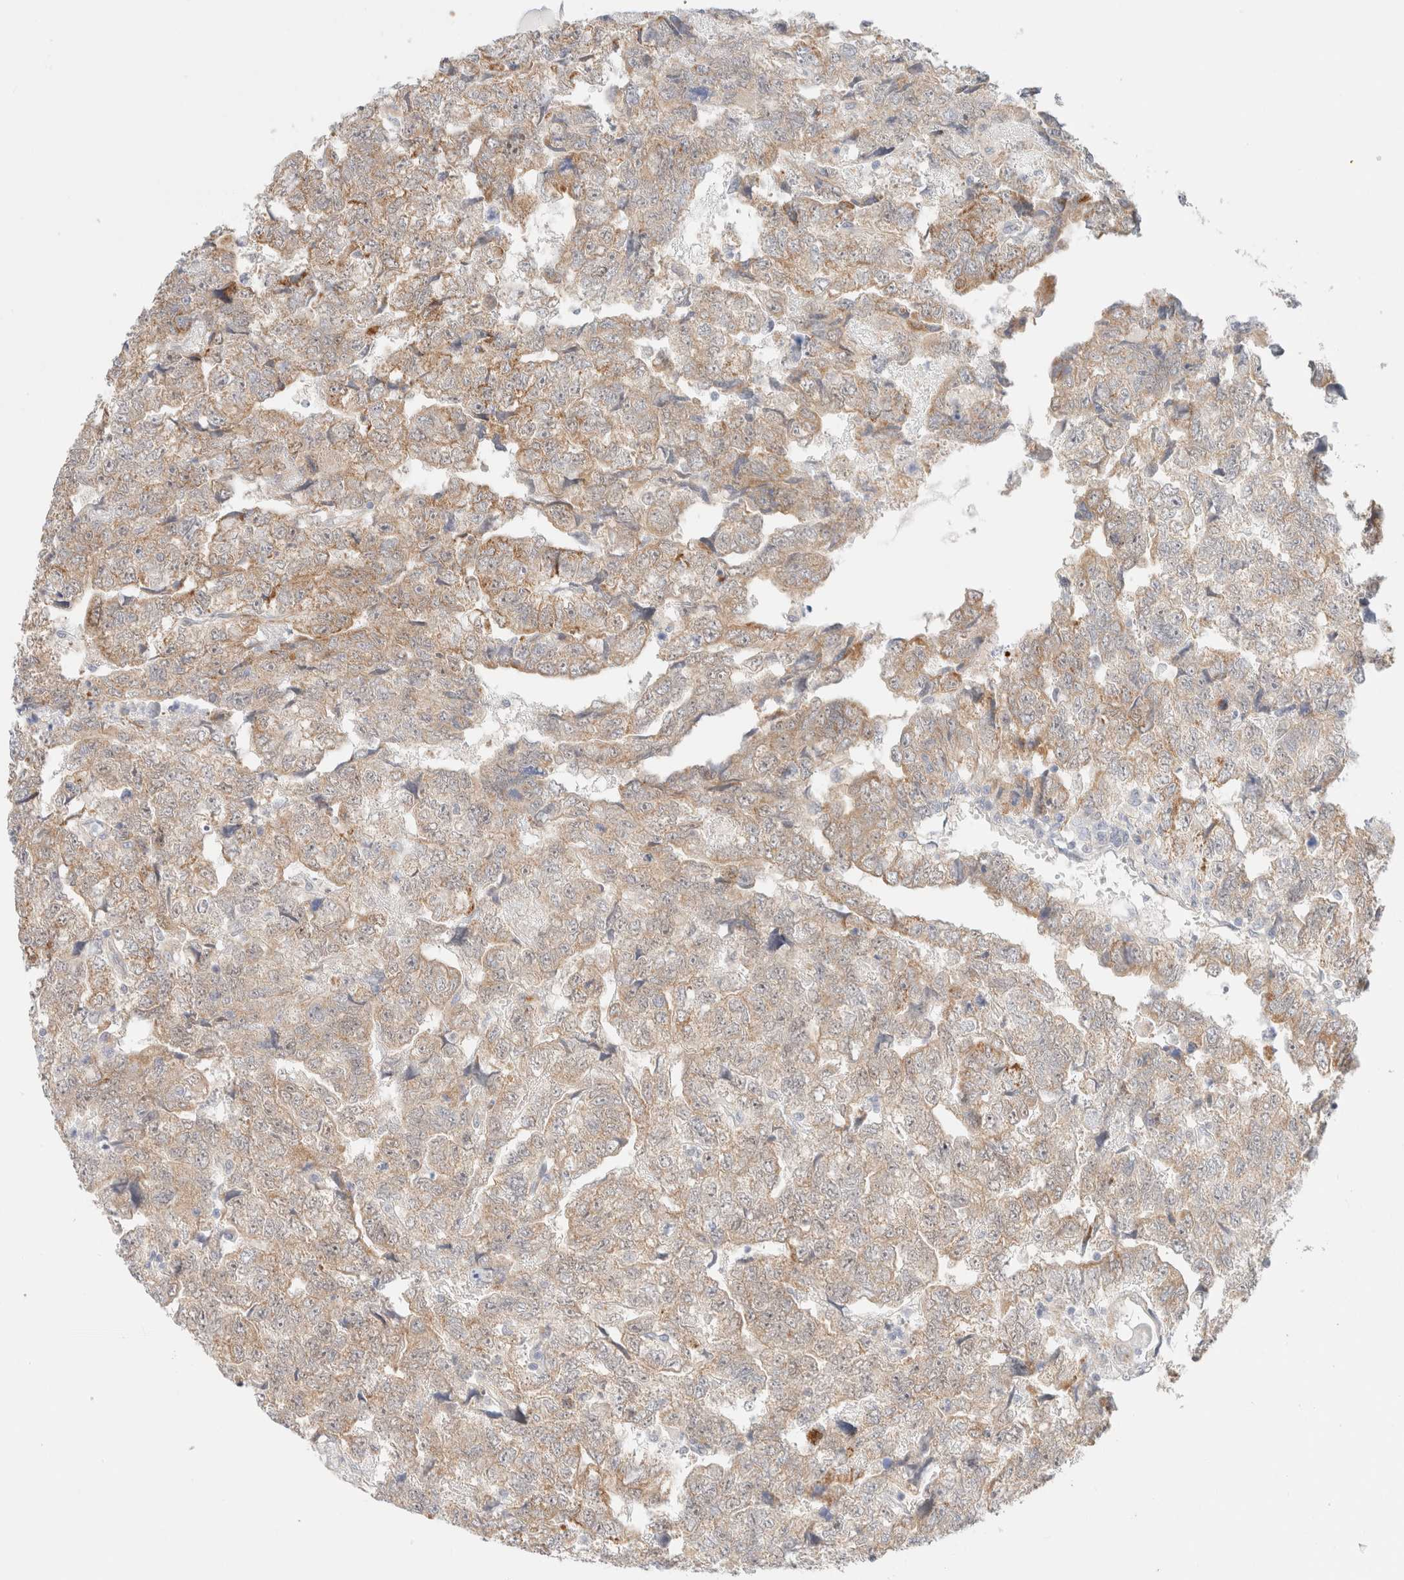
{"staining": {"intensity": "moderate", "quantity": ">75%", "location": "cytoplasmic/membranous"}, "tissue": "testis cancer", "cell_type": "Tumor cells", "image_type": "cancer", "snomed": [{"axis": "morphology", "description": "Carcinoma, Embryonal, NOS"}, {"axis": "topography", "description": "Testis"}], "caption": "Immunohistochemical staining of testis embryonal carcinoma exhibits moderate cytoplasmic/membranous protein staining in approximately >75% of tumor cells.", "gene": "UNC13B", "patient": {"sex": "male", "age": 36}}